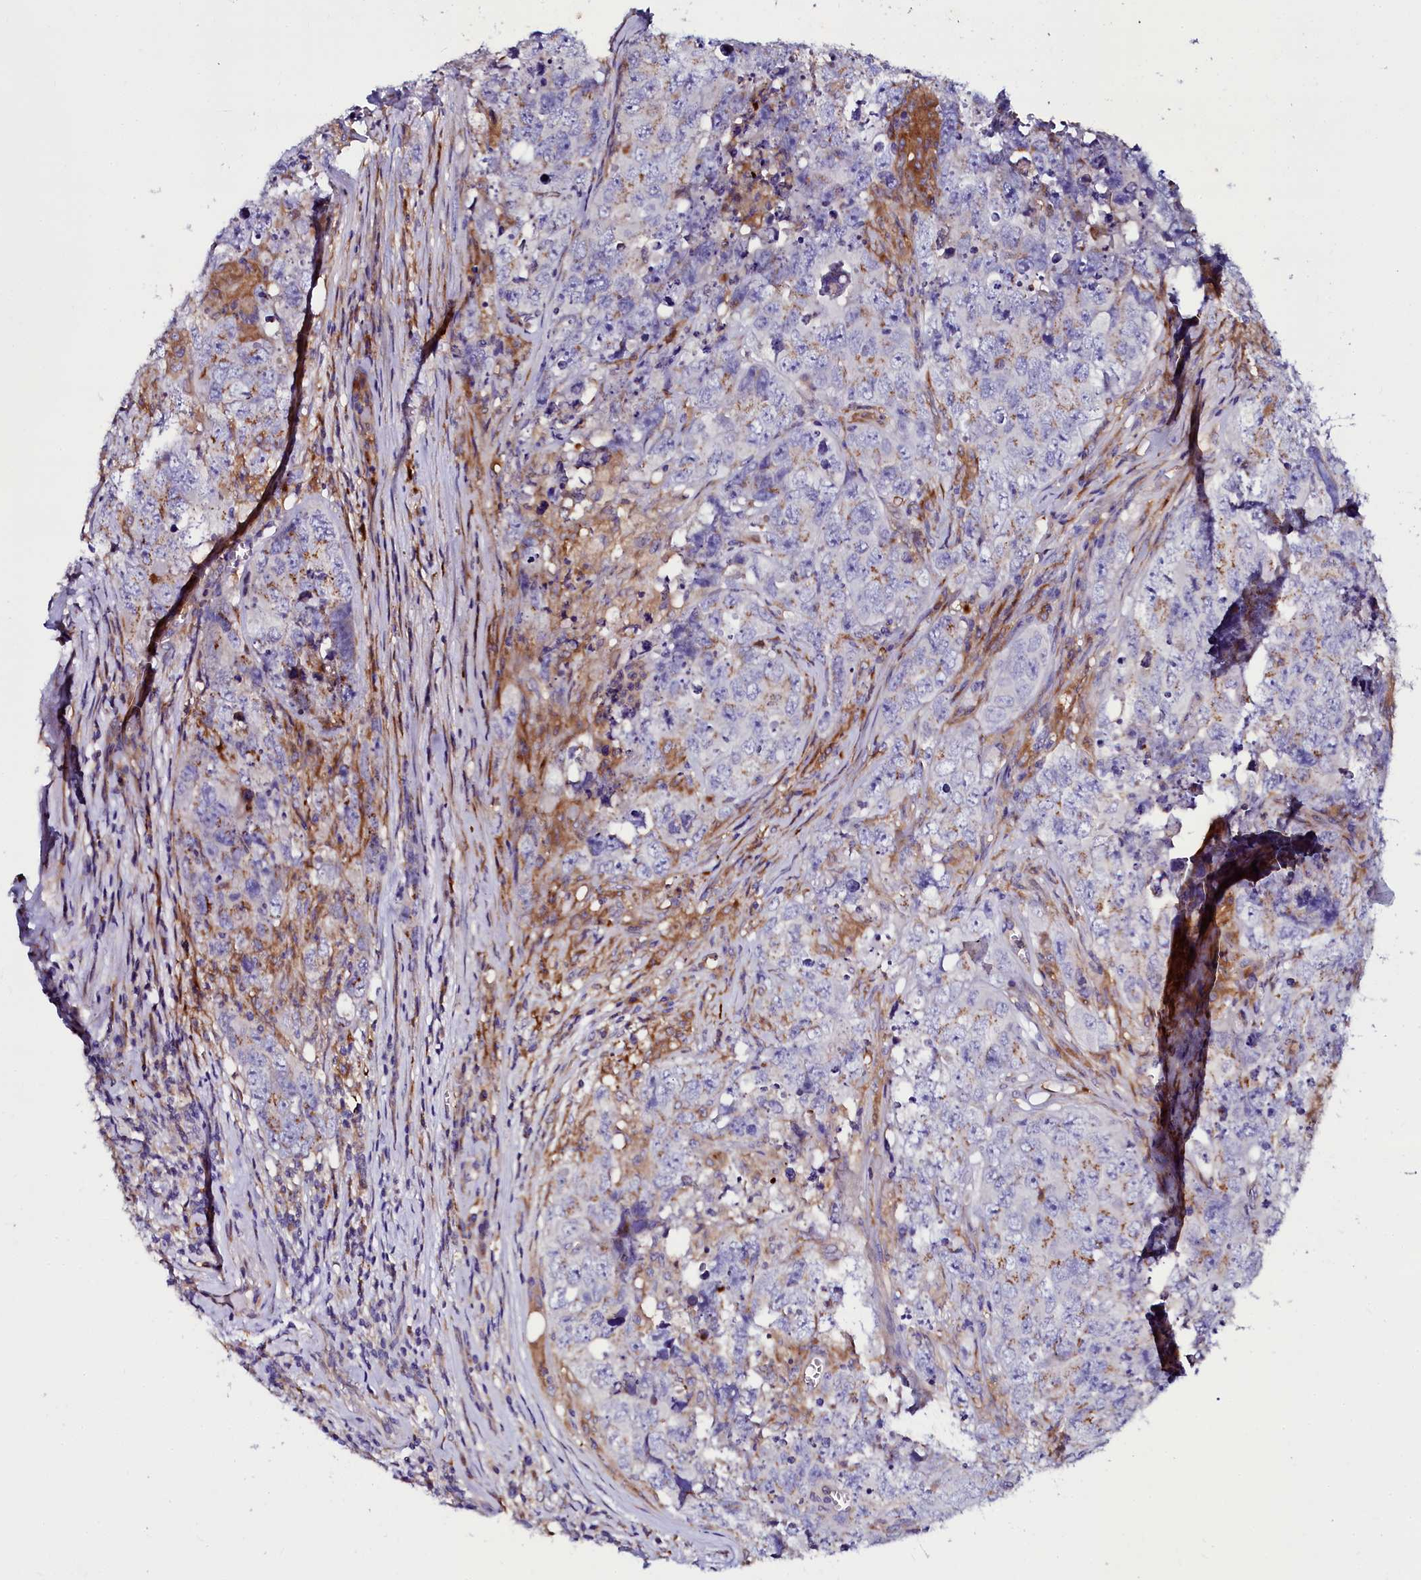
{"staining": {"intensity": "weak", "quantity": "<25%", "location": "cytoplasmic/membranous"}, "tissue": "testis cancer", "cell_type": "Tumor cells", "image_type": "cancer", "snomed": [{"axis": "morphology", "description": "Seminoma, NOS"}, {"axis": "morphology", "description": "Carcinoma, Embryonal, NOS"}, {"axis": "topography", "description": "Testis"}], "caption": "There is no significant staining in tumor cells of embryonal carcinoma (testis).", "gene": "OTOL1", "patient": {"sex": "male", "age": 43}}